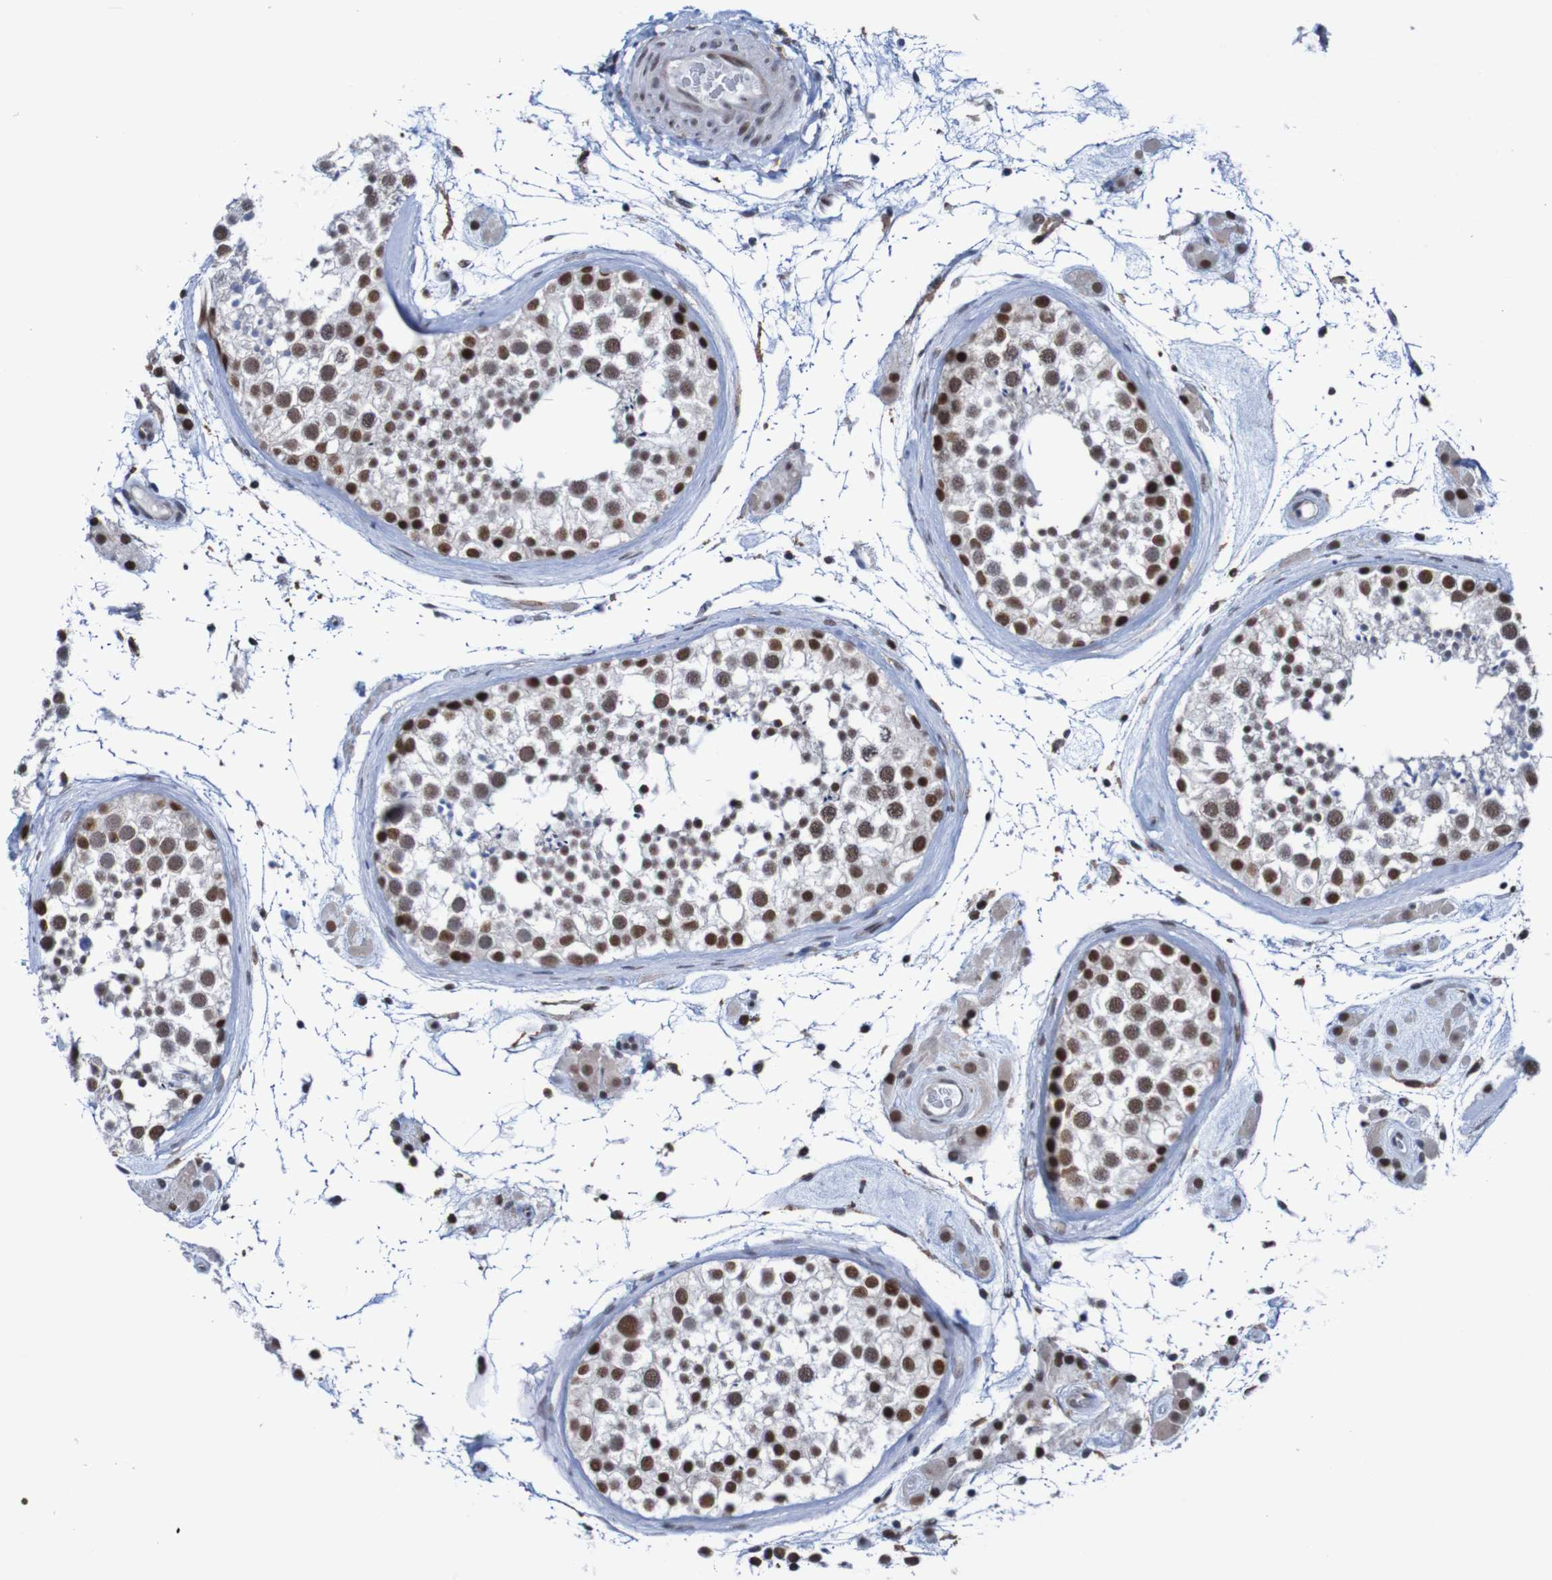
{"staining": {"intensity": "strong", "quantity": "25%-75%", "location": "nuclear"}, "tissue": "testis", "cell_type": "Cells in seminiferous ducts", "image_type": "normal", "snomed": [{"axis": "morphology", "description": "Normal tissue, NOS"}, {"axis": "topography", "description": "Testis"}], "caption": "Protein expression analysis of normal testis demonstrates strong nuclear positivity in about 25%-75% of cells in seminiferous ducts. The protein is shown in brown color, while the nuclei are stained blue.", "gene": "CDC5L", "patient": {"sex": "male", "age": 46}}